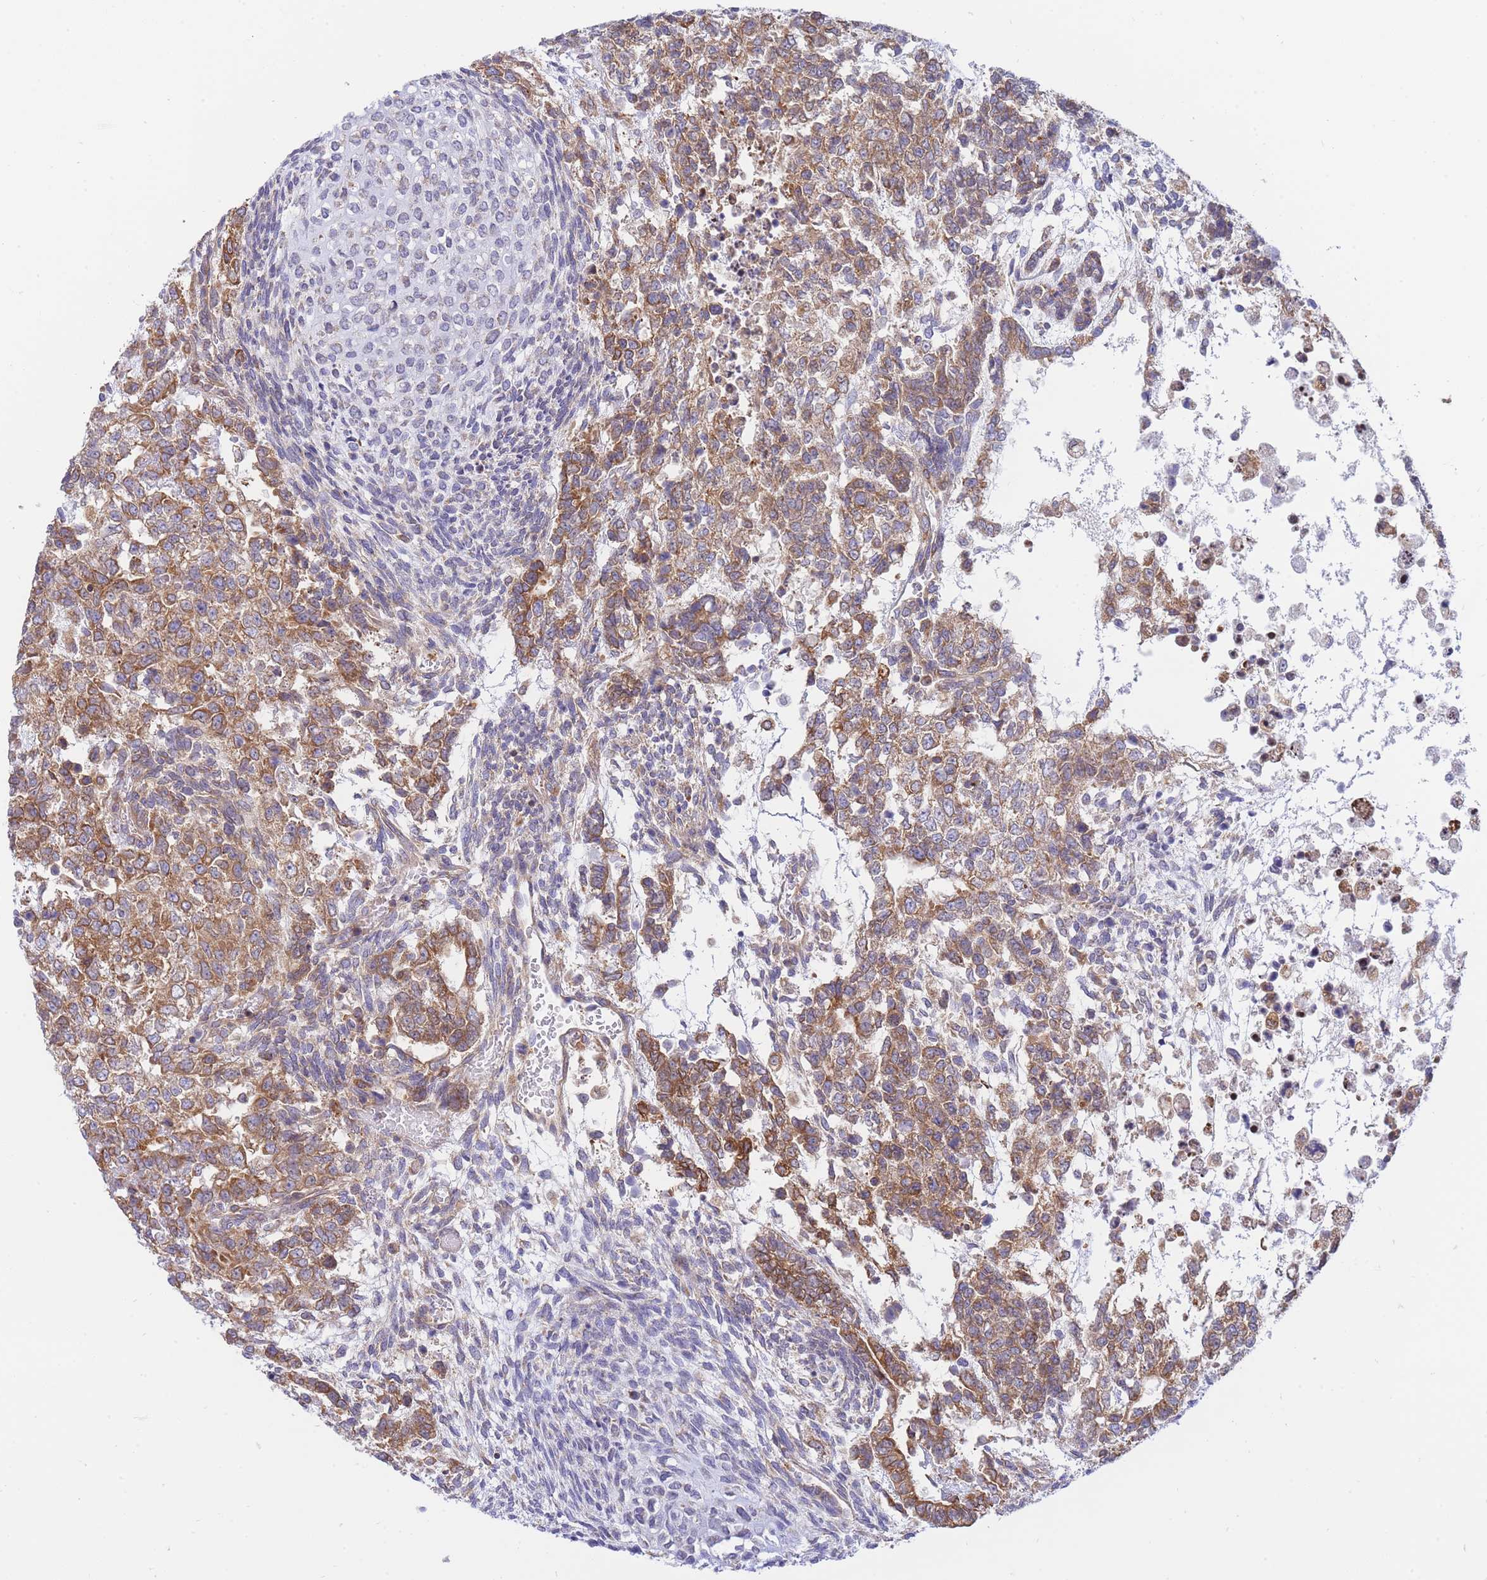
{"staining": {"intensity": "moderate", "quantity": ">75%", "location": "cytoplasmic/membranous"}, "tissue": "testis cancer", "cell_type": "Tumor cells", "image_type": "cancer", "snomed": [{"axis": "morphology", "description": "Carcinoma, Embryonal, NOS"}, {"axis": "topography", "description": "Testis"}], "caption": "Protein staining of testis cancer (embryonal carcinoma) tissue shows moderate cytoplasmic/membranous positivity in approximately >75% of tumor cells. Immunohistochemistry stains the protein in brown and the nuclei are stained blue.", "gene": "SH2B2", "patient": {"sex": "male", "age": 23}}